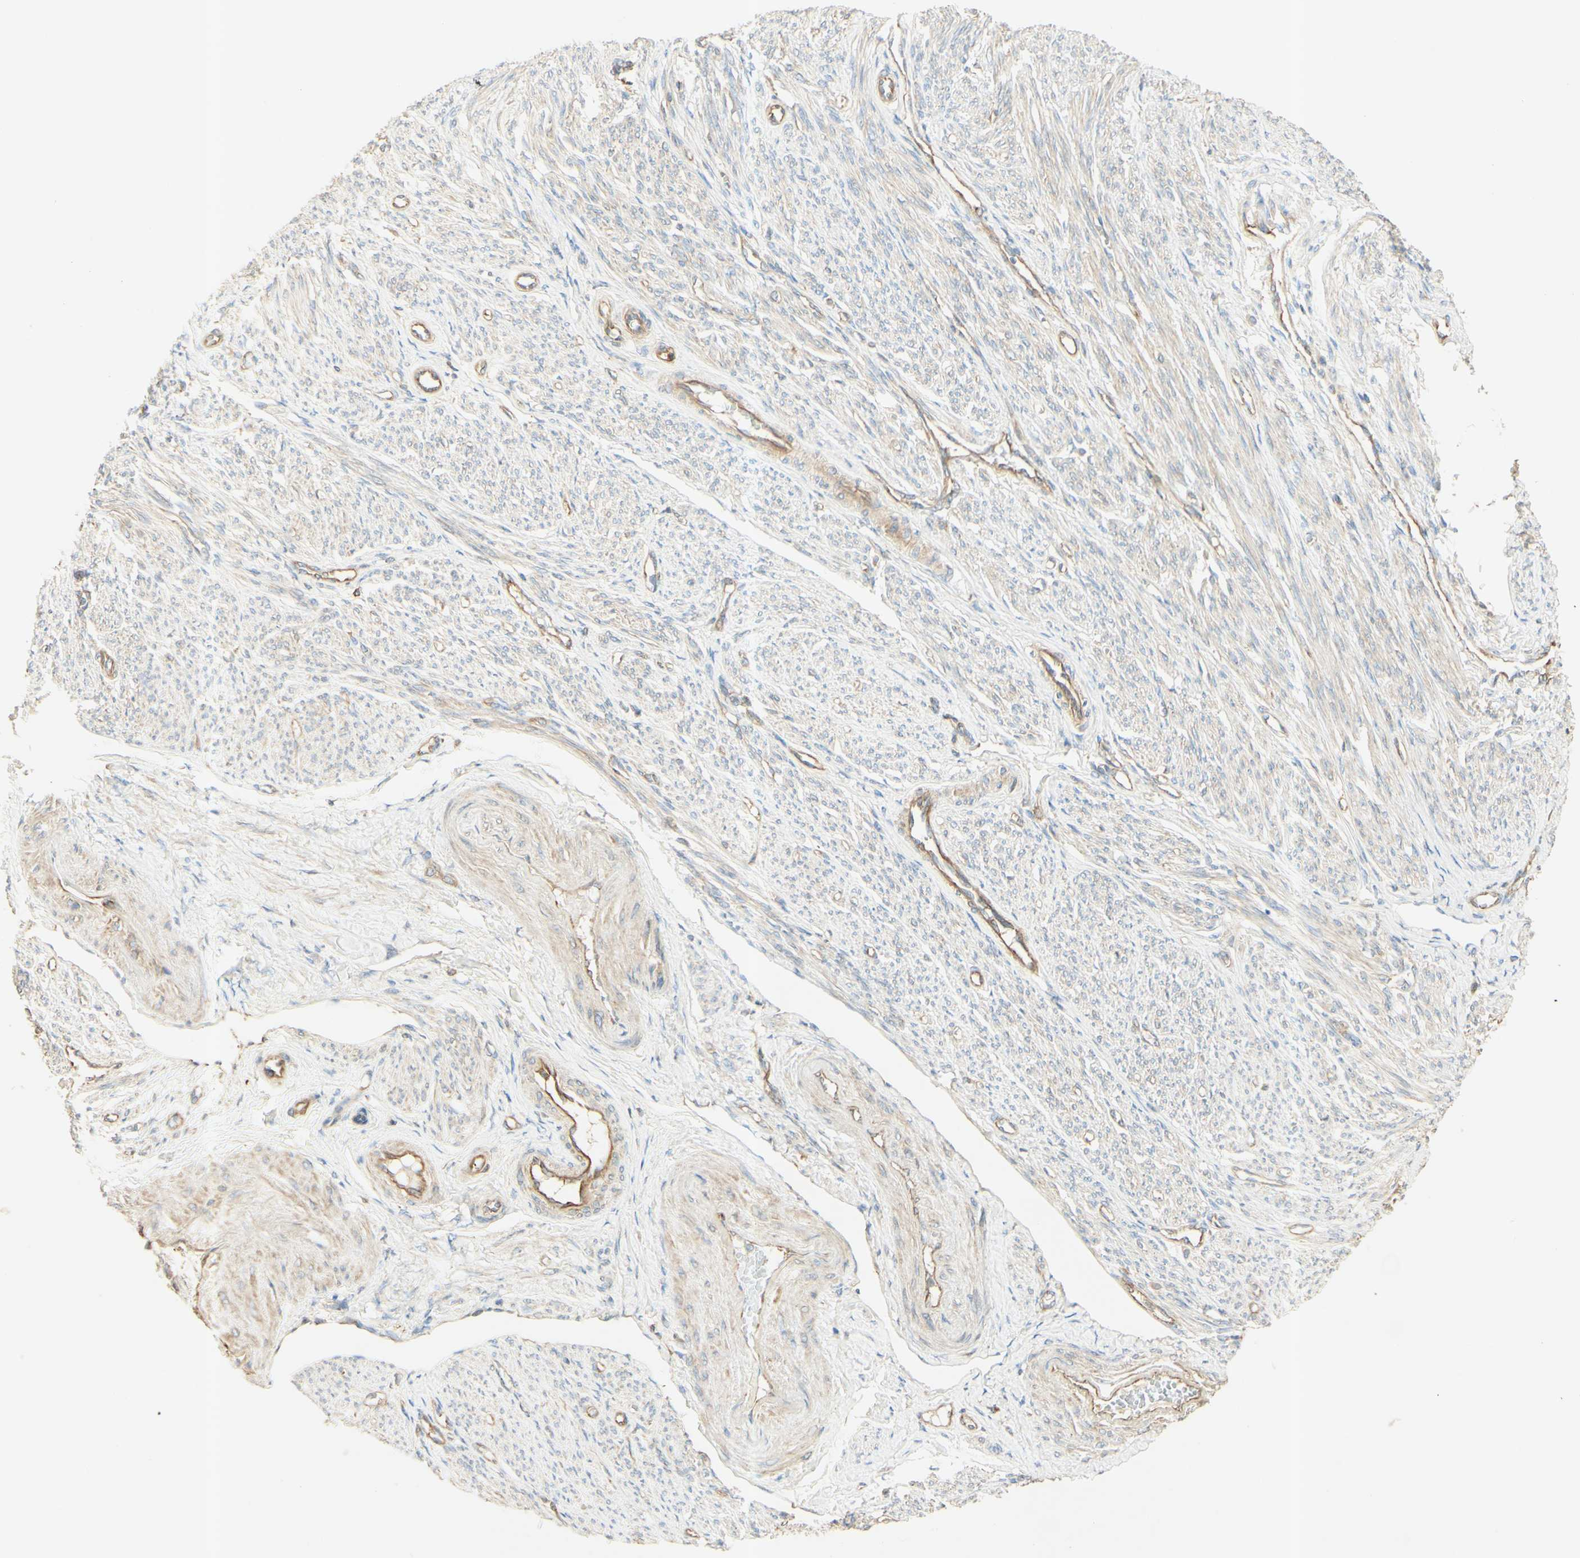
{"staining": {"intensity": "moderate", "quantity": "25%-75%", "location": "cytoplasmic/membranous"}, "tissue": "smooth muscle", "cell_type": "Smooth muscle cells", "image_type": "normal", "snomed": [{"axis": "morphology", "description": "Normal tissue, NOS"}, {"axis": "topography", "description": "Smooth muscle"}], "caption": "The image shows immunohistochemical staining of benign smooth muscle. There is moderate cytoplasmic/membranous positivity is present in approximately 25%-75% of smooth muscle cells.", "gene": "IKBKG", "patient": {"sex": "female", "age": 65}}